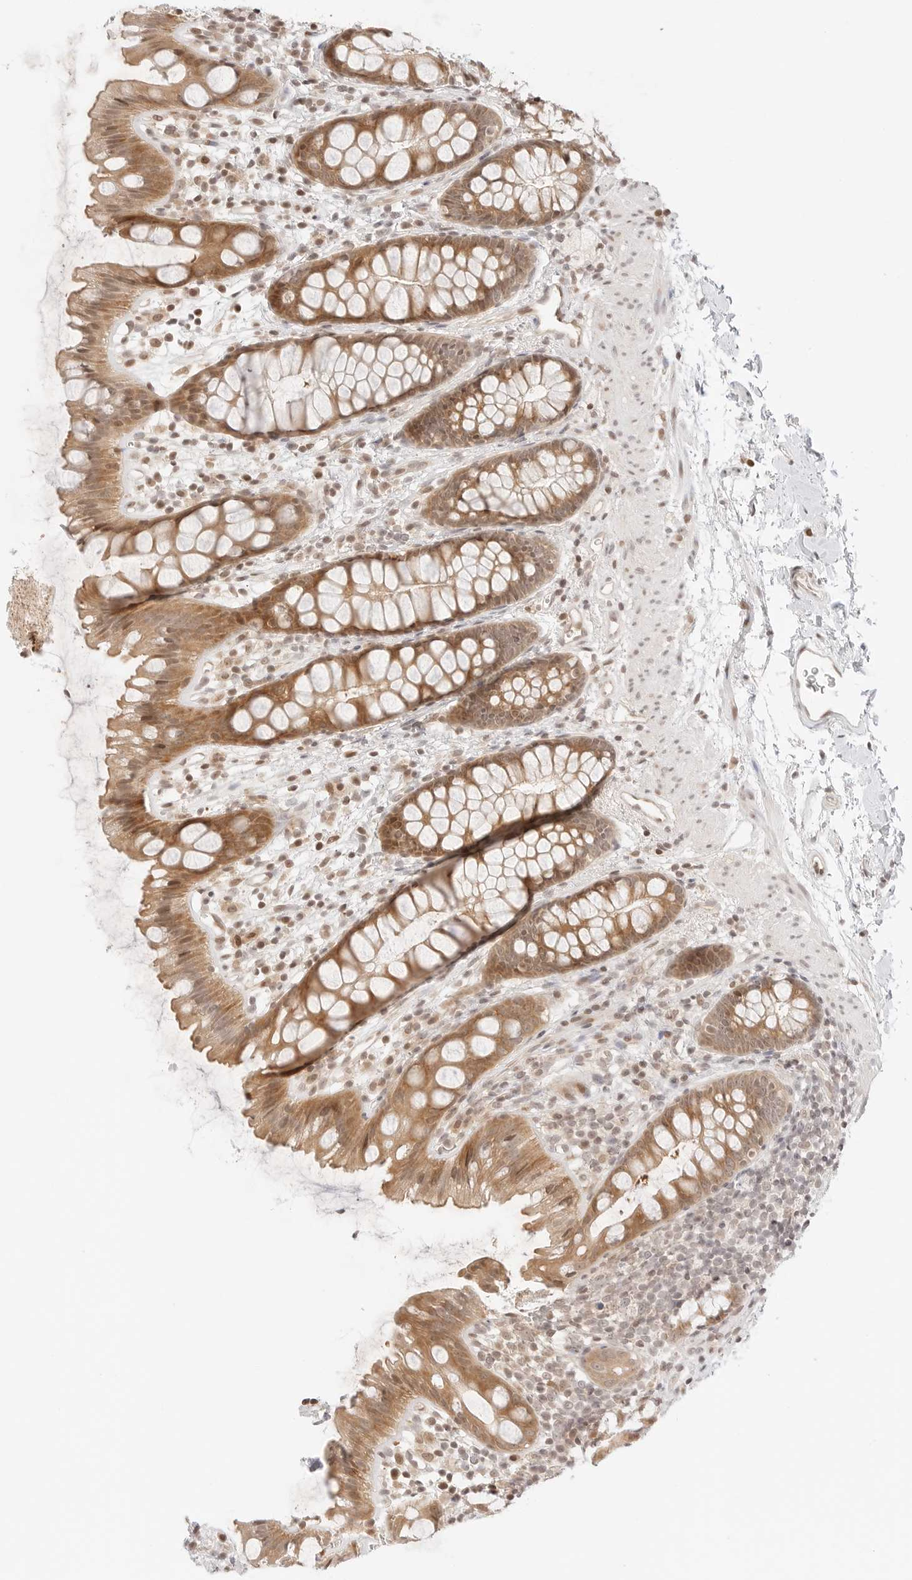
{"staining": {"intensity": "moderate", "quantity": ">75%", "location": "cytoplasmic/membranous,nuclear"}, "tissue": "rectum", "cell_type": "Glandular cells", "image_type": "normal", "snomed": [{"axis": "morphology", "description": "Normal tissue, NOS"}, {"axis": "topography", "description": "Rectum"}], "caption": "Protein staining exhibits moderate cytoplasmic/membranous,nuclear positivity in about >75% of glandular cells in unremarkable rectum.", "gene": "RPS6KL1", "patient": {"sex": "female", "age": 65}}